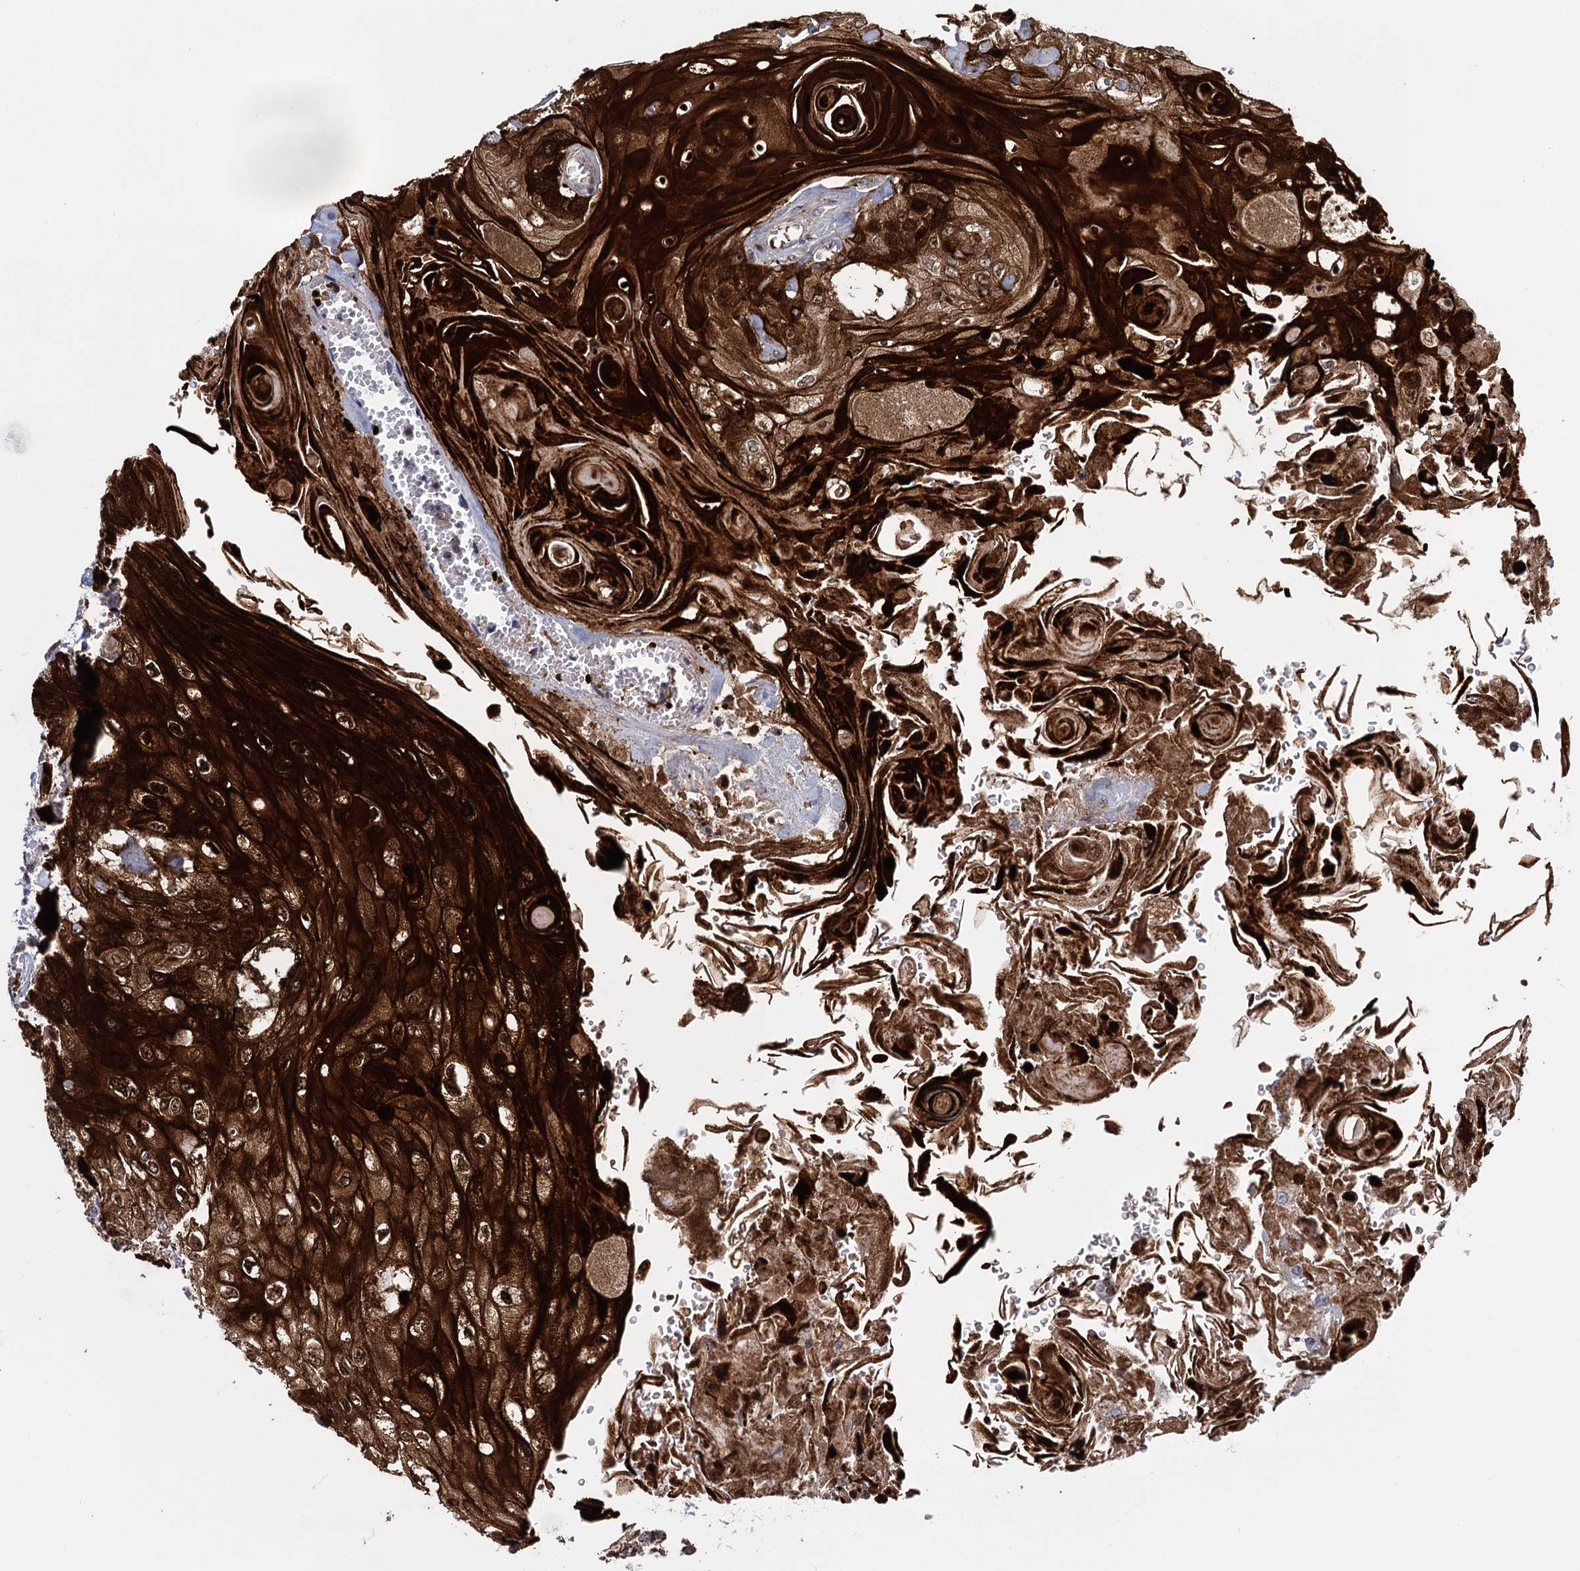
{"staining": {"intensity": "strong", "quantity": ">75%", "location": "cytoplasmic/membranous,nuclear"}, "tissue": "head and neck cancer", "cell_type": "Tumor cells", "image_type": "cancer", "snomed": [{"axis": "morphology", "description": "Squamous cell carcinoma, NOS"}, {"axis": "topography", "description": "Head-Neck"}], "caption": "This is an image of immunohistochemistry (IHC) staining of head and neck squamous cell carcinoma, which shows strong staining in the cytoplasmic/membranous and nuclear of tumor cells.", "gene": "SFN", "patient": {"sex": "female", "age": 43}}